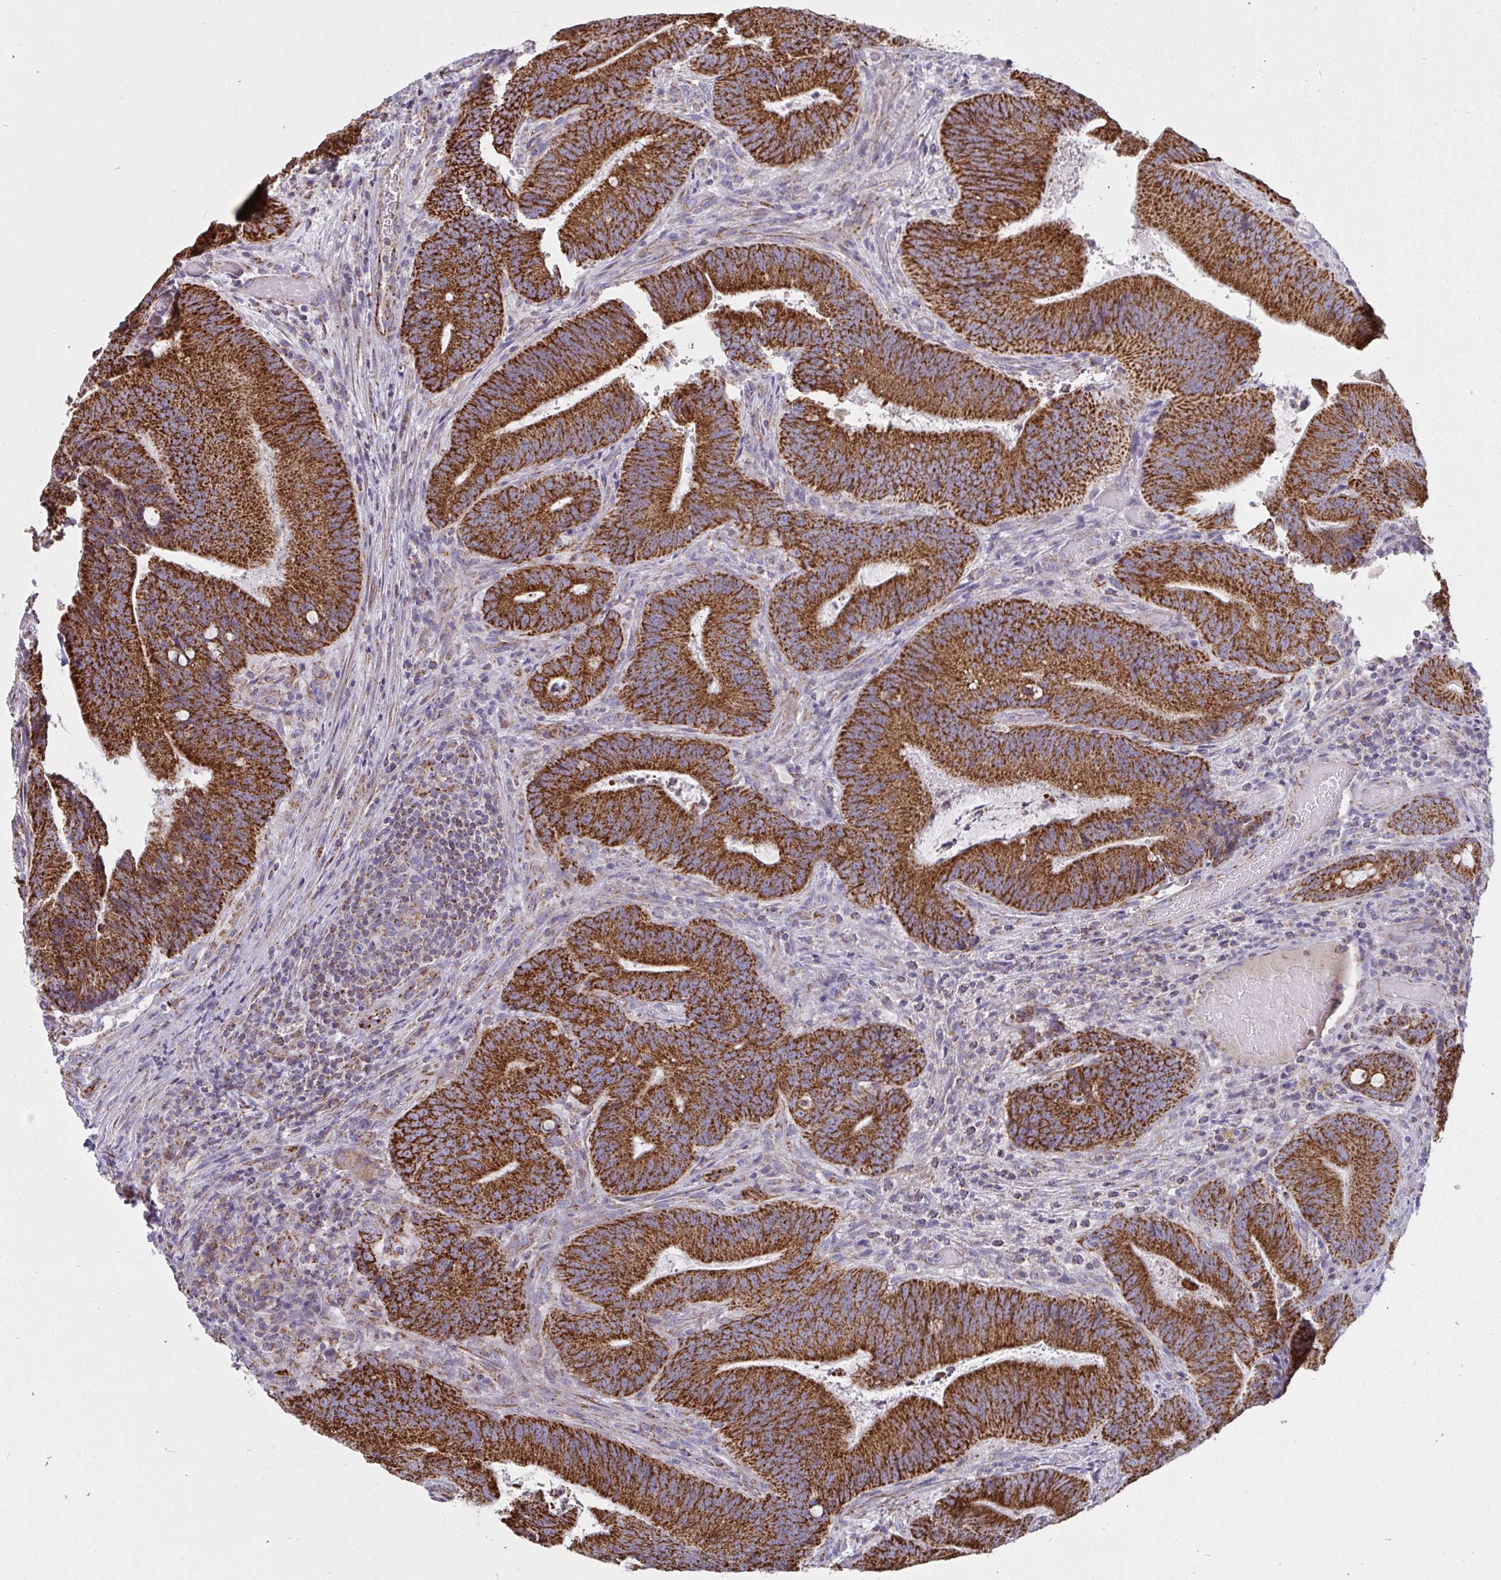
{"staining": {"intensity": "strong", "quantity": ">75%", "location": "cytoplasmic/membranous"}, "tissue": "colorectal cancer", "cell_type": "Tumor cells", "image_type": "cancer", "snomed": [{"axis": "morphology", "description": "Adenocarcinoma, NOS"}, {"axis": "topography", "description": "Colon"}], "caption": "Colorectal adenocarcinoma stained with a protein marker demonstrates strong staining in tumor cells.", "gene": "FAHD1", "patient": {"sex": "female", "age": 43}}